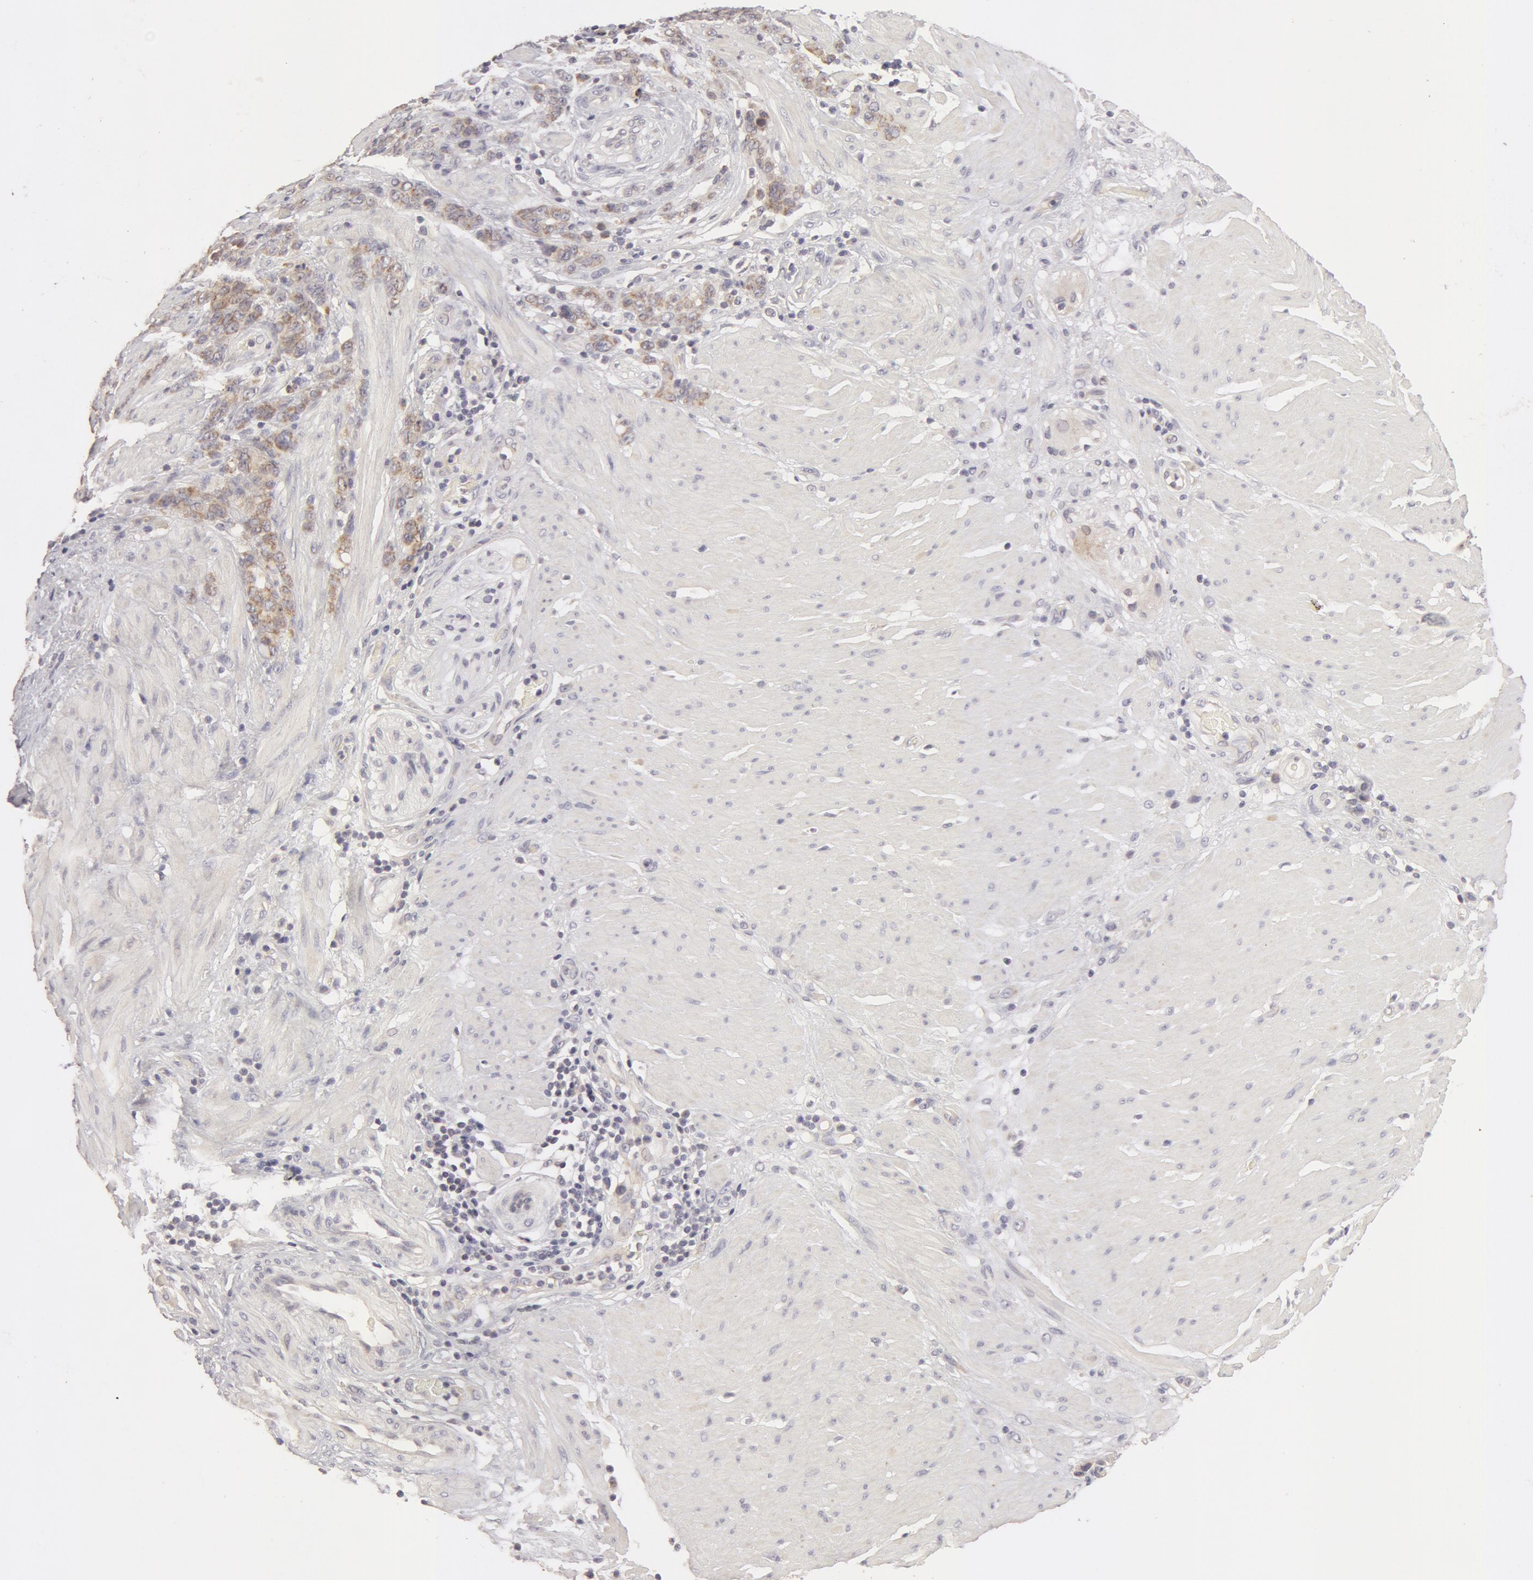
{"staining": {"intensity": "negative", "quantity": "none", "location": "none"}, "tissue": "stomach cancer", "cell_type": "Tumor cells", "image_type": "cancer", "snomed": [{"axis": "morphology", "description": "Adenocarcinoma, NOS"}, {"axis": "topography", "description": "Stomach, lower"}], "caption": "Immunohistochemistry photomicrograph of human stomach cancer (adenocarcinoma) stained for a protein (brown), which exhibits no expression in tumor cells. (DAB IHC, high magnification).", "gene": "ADPRH", "patient": {"sex": "male", "age": 88}}